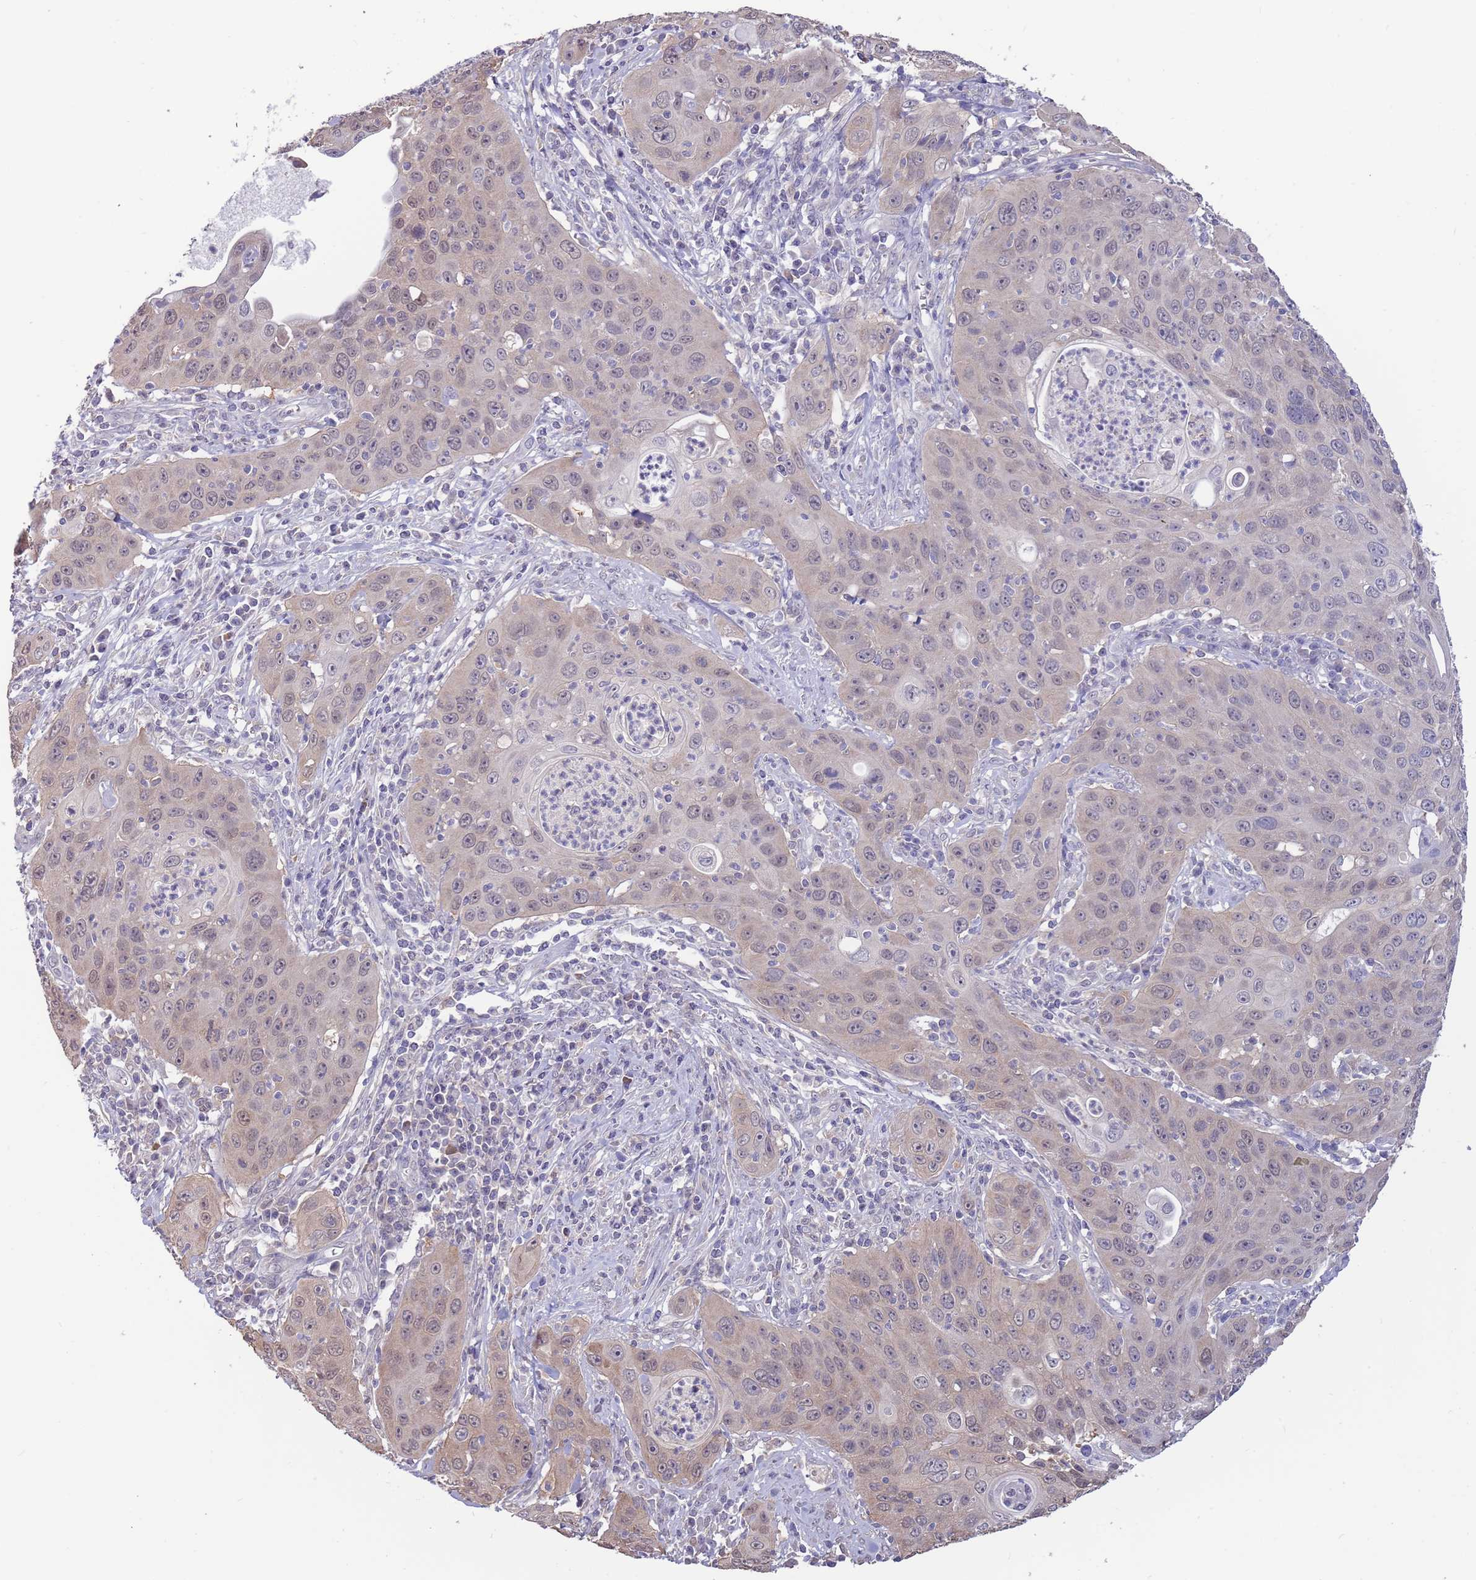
{"staining": {"intensity": "weak", "quantity": "25%-75%", "location": "cytoplasmic/membranous,nuclear"}, "tissue": "cervical cancer", "cell_type": "Tumor cells", "image_type": "cancer", "snomed": [{"axis": "morphology", "description": "Squamous cell carcinoma, NOS"}, {"axis": "topography", "description": "Cervix"}], "caption": "Human cervical squamous cell carcinoma stained with a brown dye shows weak cytoplasmic/membranous and nuclear positive positivity in approximately 25%-75% of tumor cells.", "gene": "AP5S1", "patient": {"sex": "female", "age": 36}}